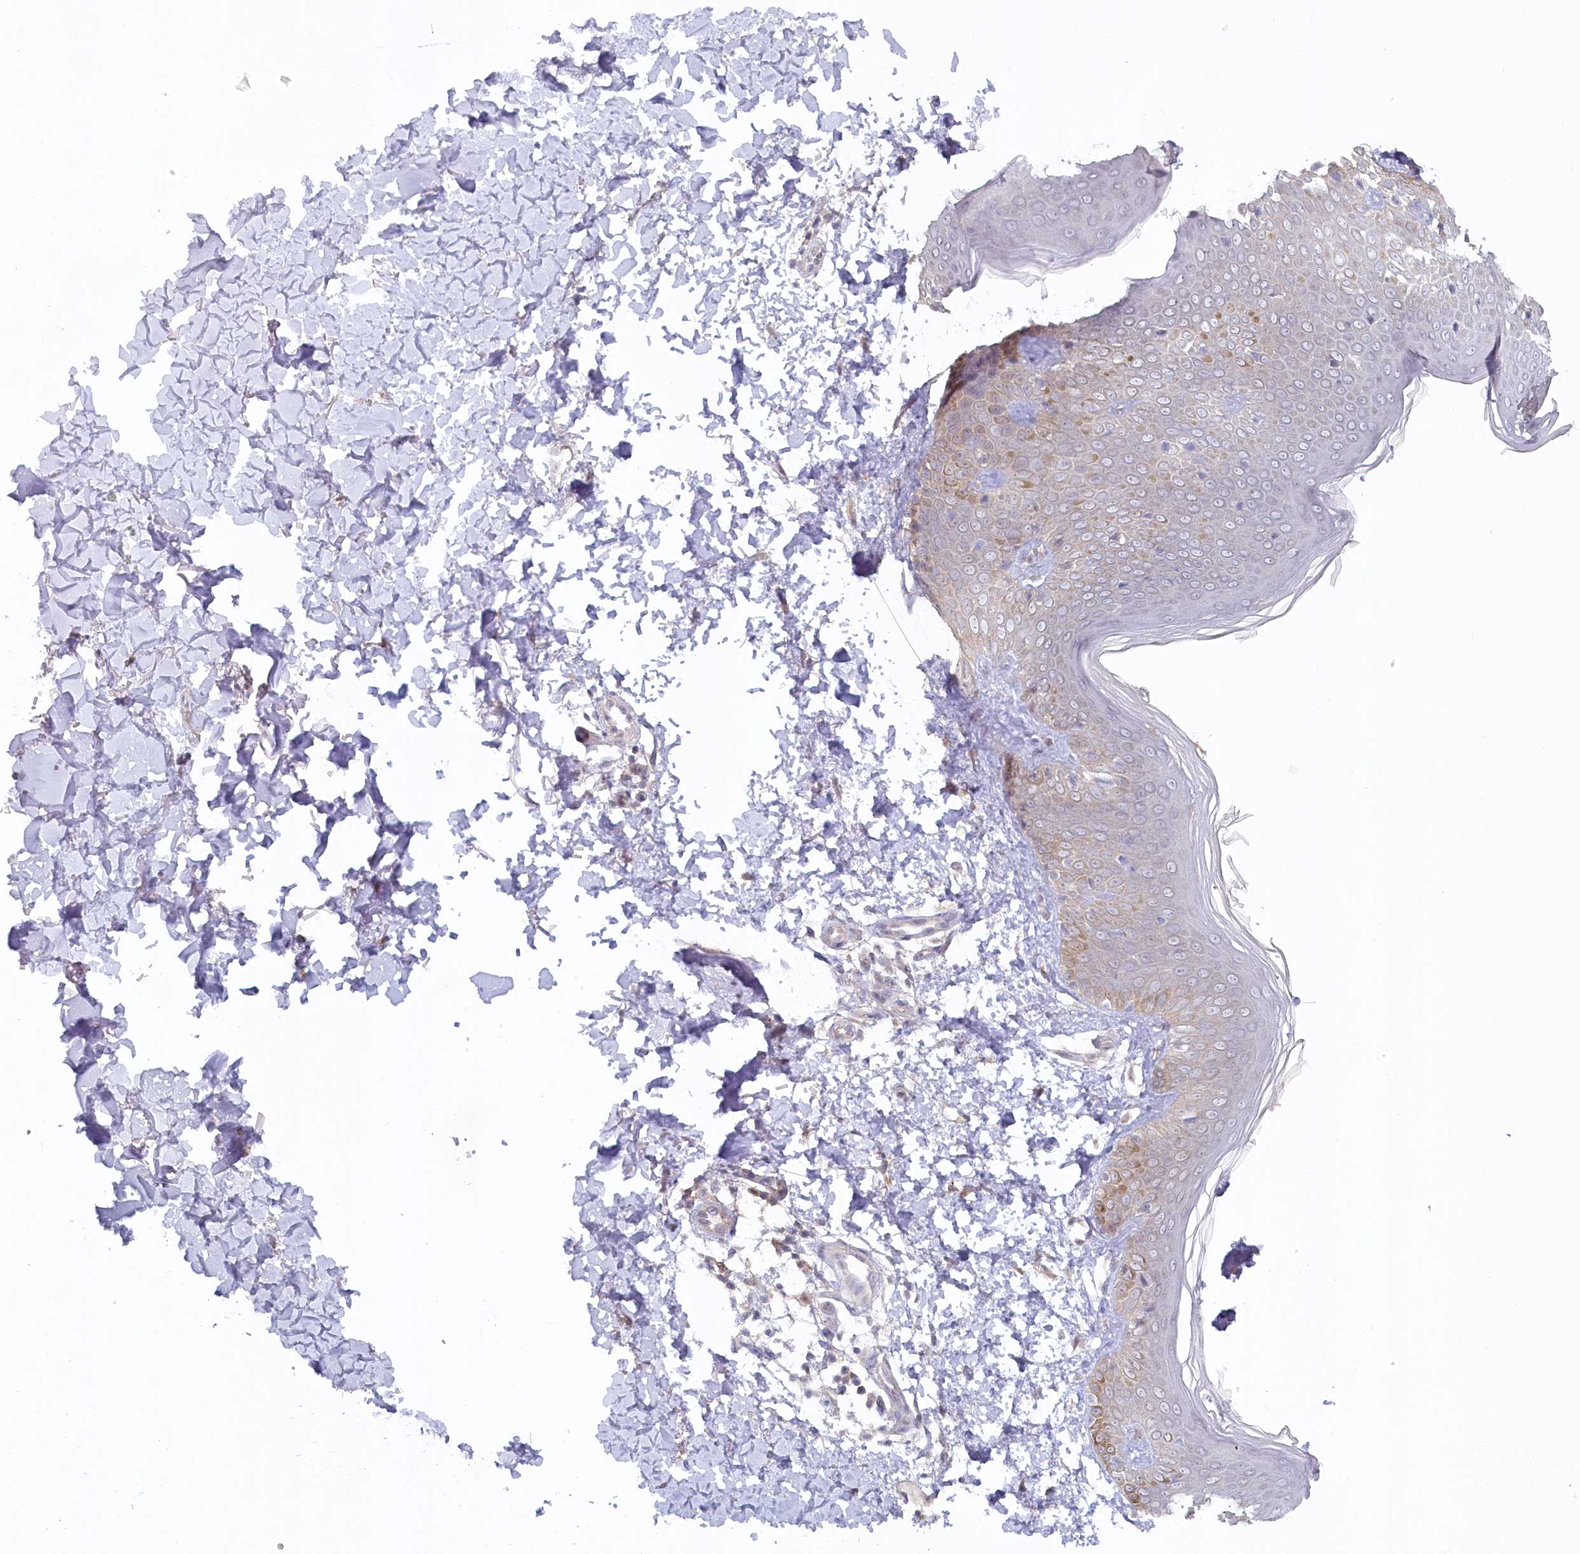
{"staining": {"intensity": "moderate", "quantity": ">75%", "location": "cytoplasmic/membranous"}, "tissue": "skin", "cell_type": "Fibroblasts", "image_type": "normal", "snomed": [{"axis": "morphology", "description": "Normal tissue, NOS"}, {"axis": "topography", "description": "Skin"}], "caption": "This image shows immunohistochemistry (IHC) staining of normal human skin, with medium moderate cytoplasmic/membranous expression in approximately >75% of fibroblasts.", "gene": "AAMDC", "patient": {"sex": "male", "age": 37}}